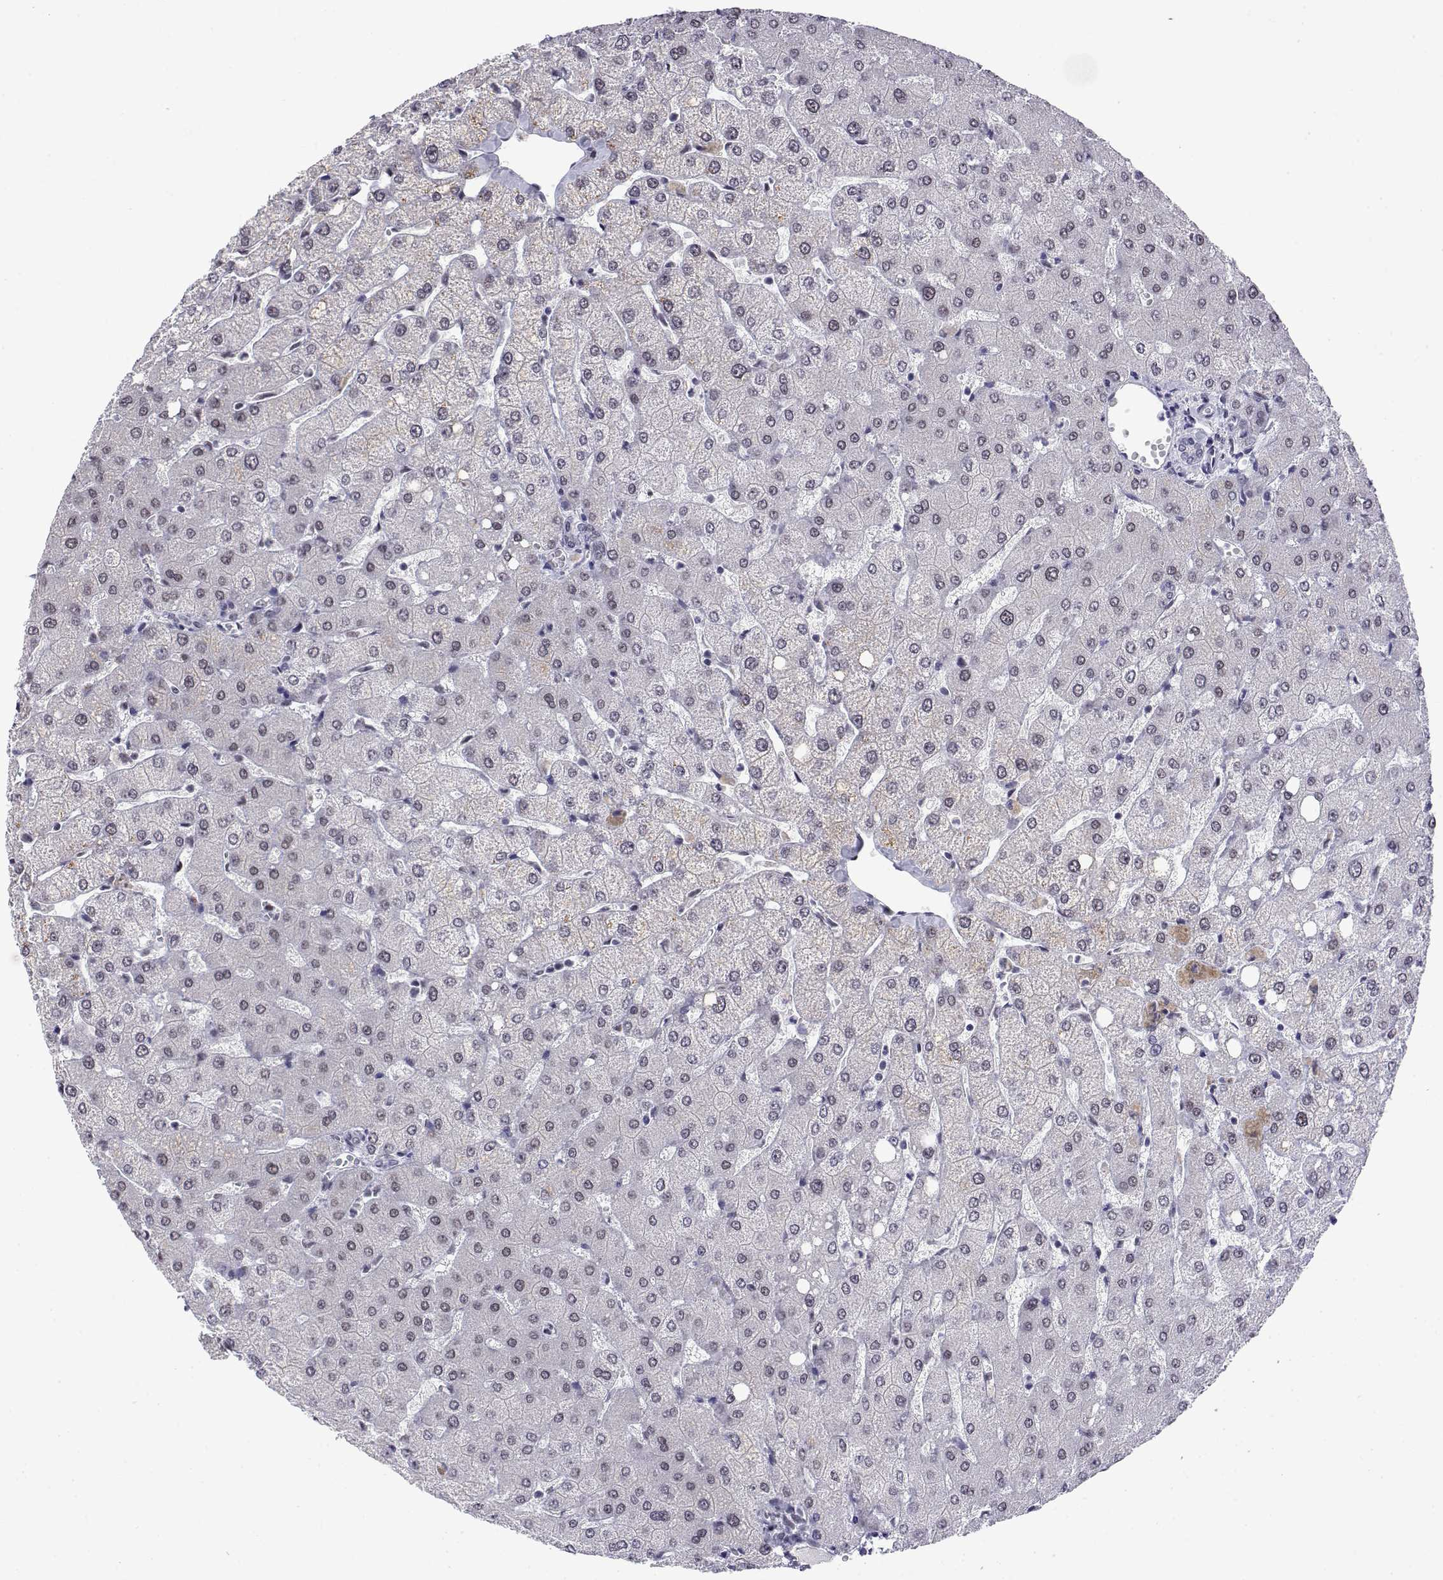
{"staining": {"intensity": "negative", "quantity": "none", "location": "none"}, "tissue": "liver", "cell_type": "Cholangiocytes", "image_type": "normal", "snomed": [{"axis": "morphology", "description": "Normal tissue, NOS"}, {"axis": "topography", "description": "Liver"}], "caption": "Cholangiocytes are negative for protein expression in unremarkable human liver. Nuclei are stained in blue.", "gene": "POLDIP3", "patient": {"sex": "female", "age": 54}}